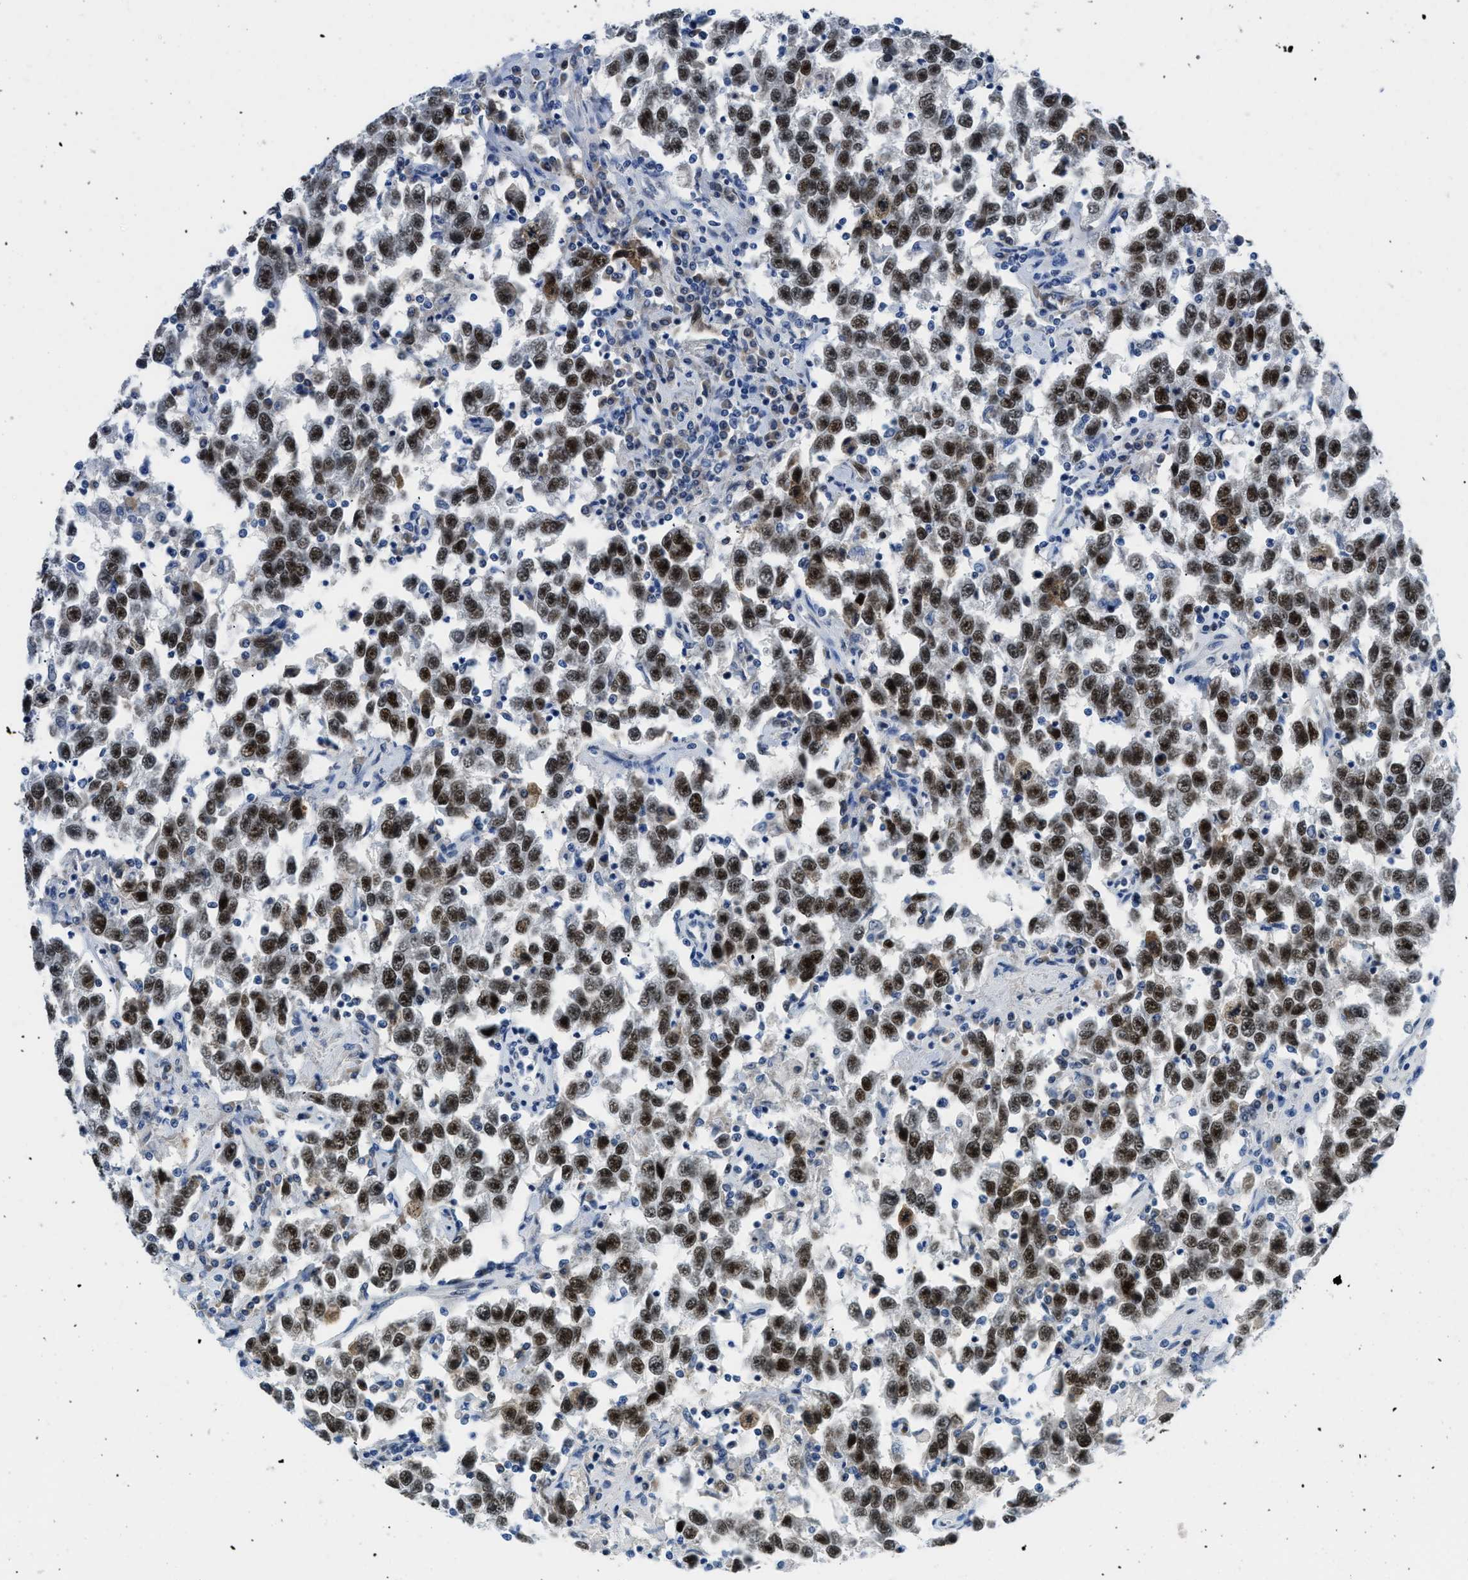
{"staining": {"intensity": "strong", "quantity": ">75%", "location": "nuclear"}, "tissue": "testis cancer", "cell_type": "Tumor cells", "image_type": "cancer", "snomed": [{"axis": "morphology", "description": "Seminoma, NOS"}, {"axis": "topography", "description": "Testis"}], "caption": "Testis seminoma tissue reveals strong nuclear staining in approximately >75% of tumor cells", "gene": "SMARCAD1", "patient": {"sex": "male", "age": 41}}